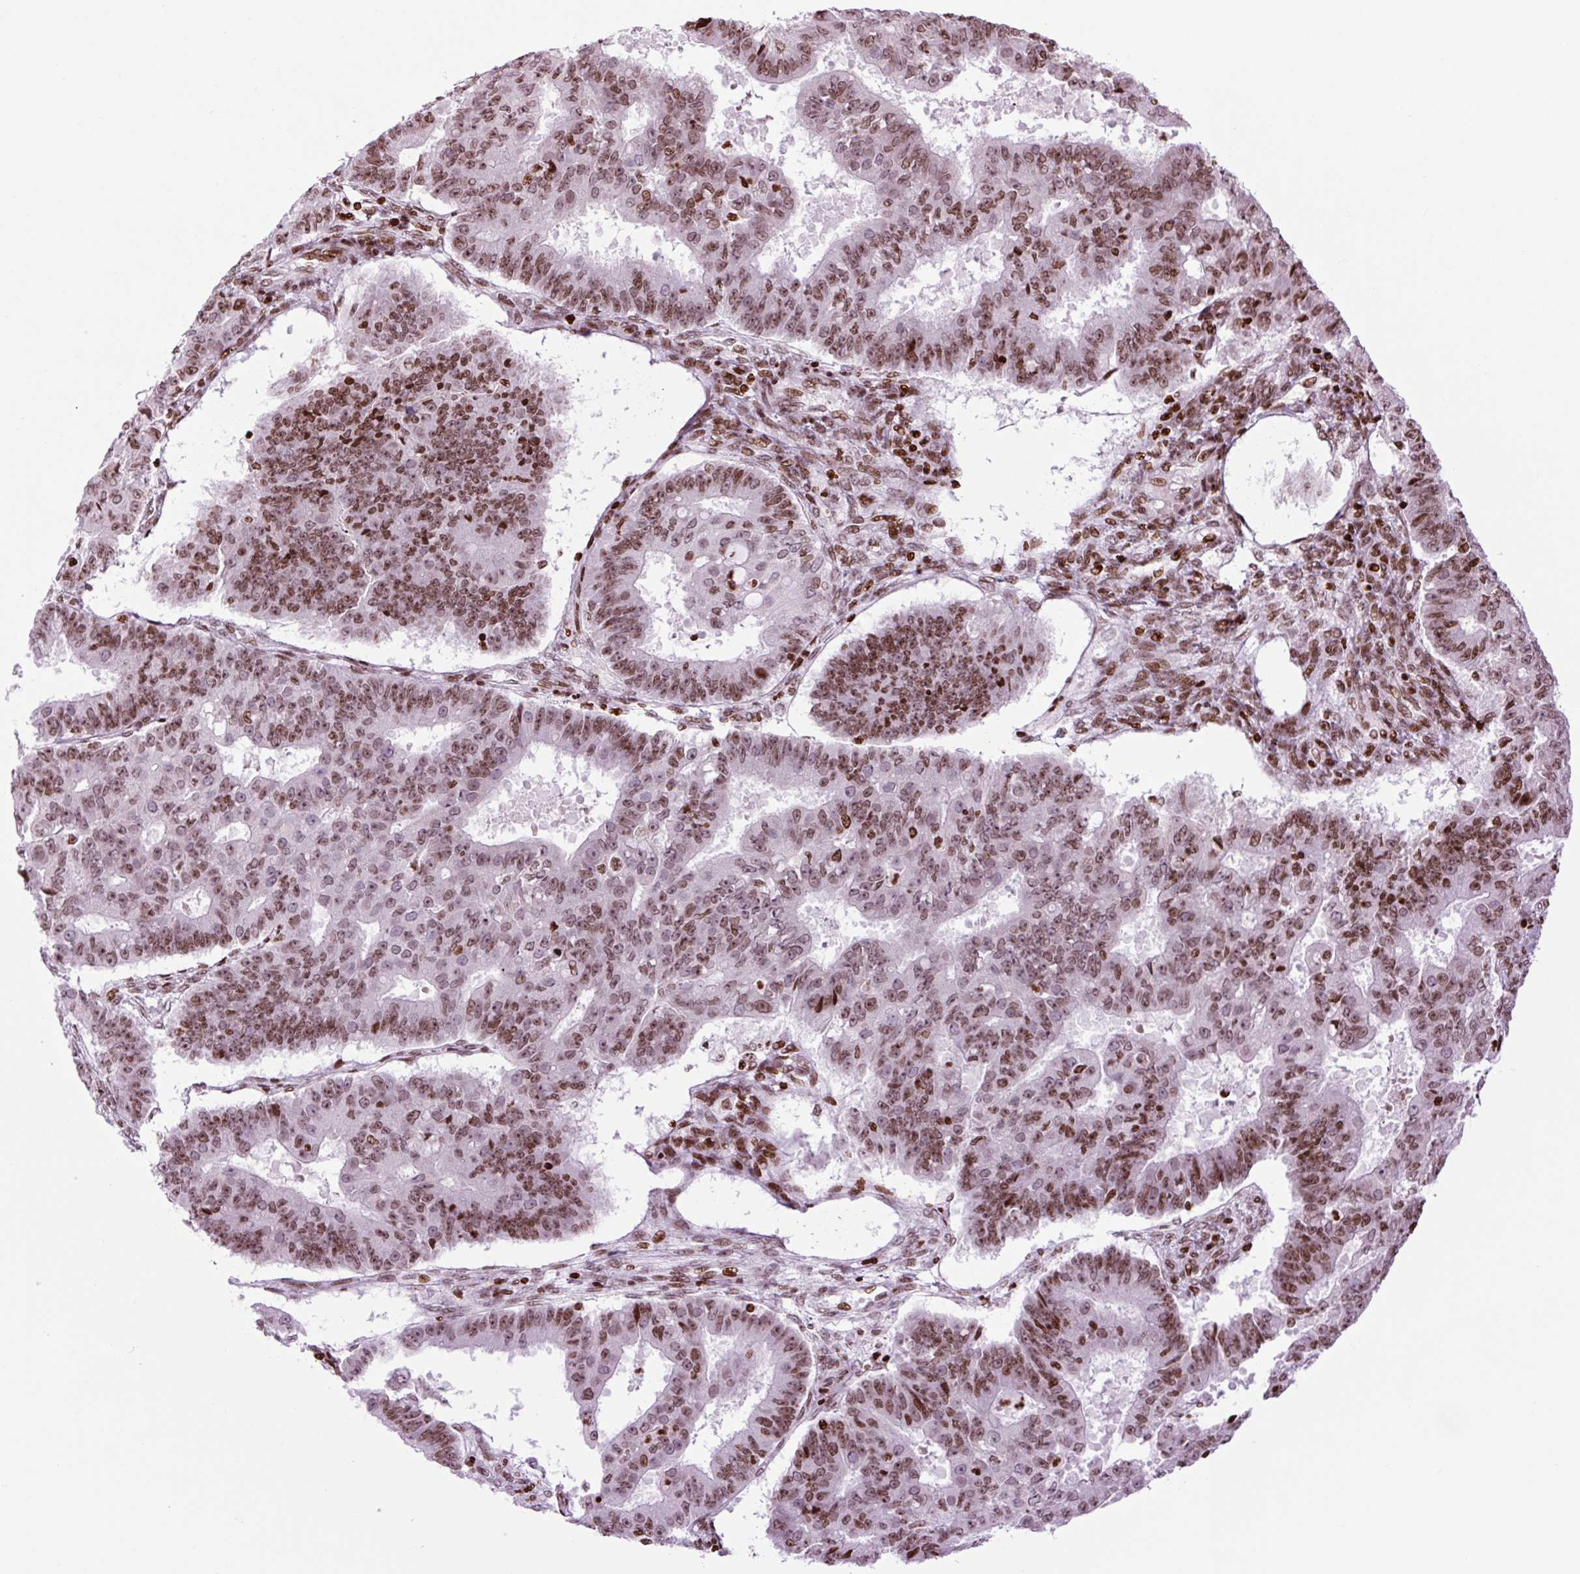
{"staining": {"intensity": "moderate", "quantity": ">75%", "location": "nuclear"}, "tissue": "ovarian cancer", "cell_type": "Tumor cells", "image_type": "cancer", "snomed": [{"axis": "morphology", "description": "Carcinoma, endometroid"}, {"axis": "topography", "description": "Appendix"}, {"axis": "topography", "description": "Ovary"}], "caption": "IHC staining of ovarian cancer, which displays medium levels of moderate nuclear staining in approximately >75% of tumor cells indicating moderate nuclear protein staining. The staining was performed using DAB (3,3'-diaminobenzidine) (brown) for protein detection and nuclei were counterstained in hematoxylin (blue).", "gene": "H1-3", "patient": {"sex": "female", "age": 42}}